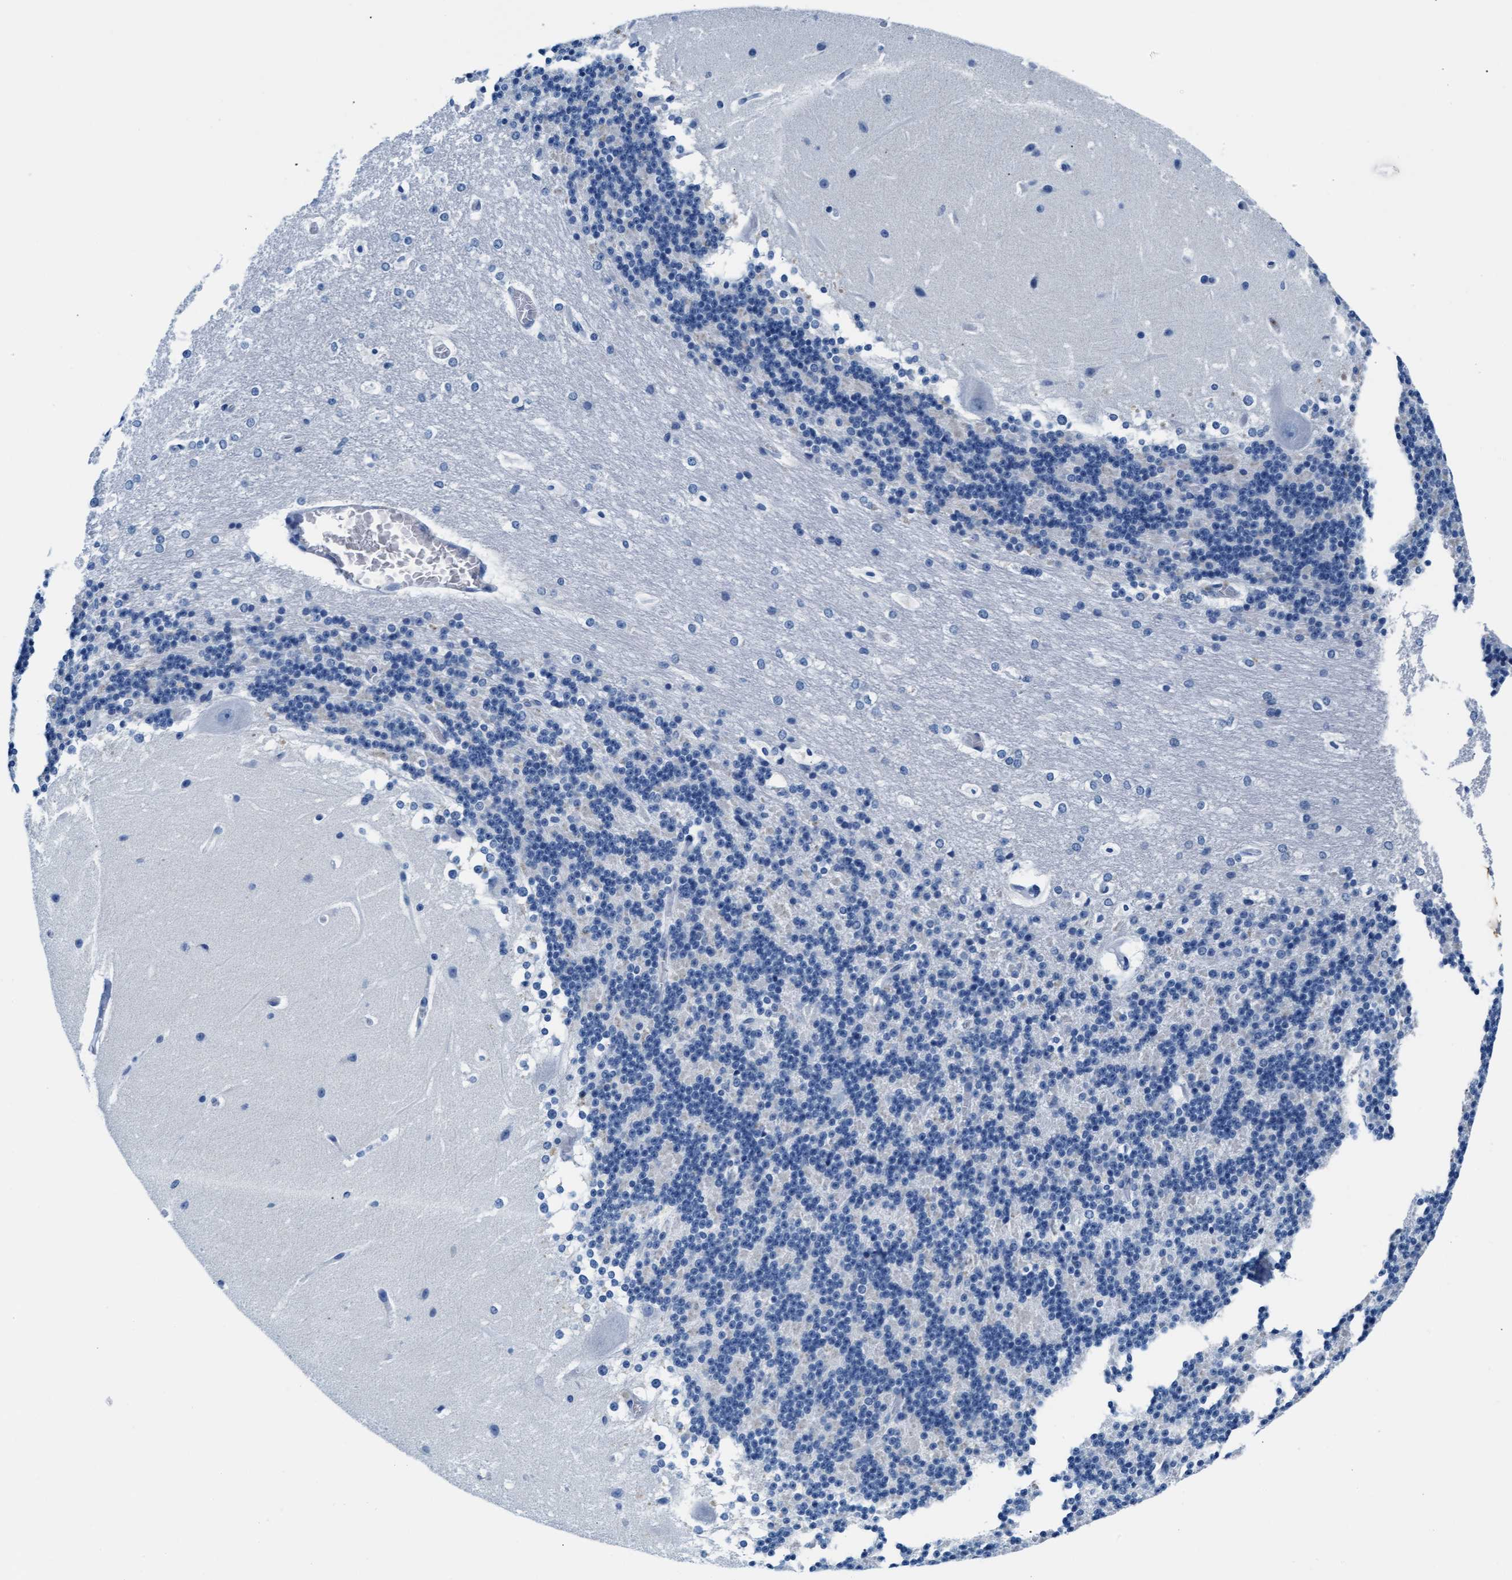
{"staining": {"intensity": "negative", "quantity": "none", "location": "none"}, "tissue": "cerebellum", "cell_type": "Cells in granular layer", "image_type": "normal", "snomed": [{"axis": "morphology", "description": "Normal tissue, NOS"}, {"axis": "topography", "description": "Cerebellum"}], "caption": "Cells in granular layer are negative for protein expression in benign human cerebellum. Brightfield microscopy of immunohistochemistry stained with DAB (brown) and hematoxylin (blue), captured at high magnification.", "gene": "MMP8", "patient": {"sex": "female", "age": 19}}